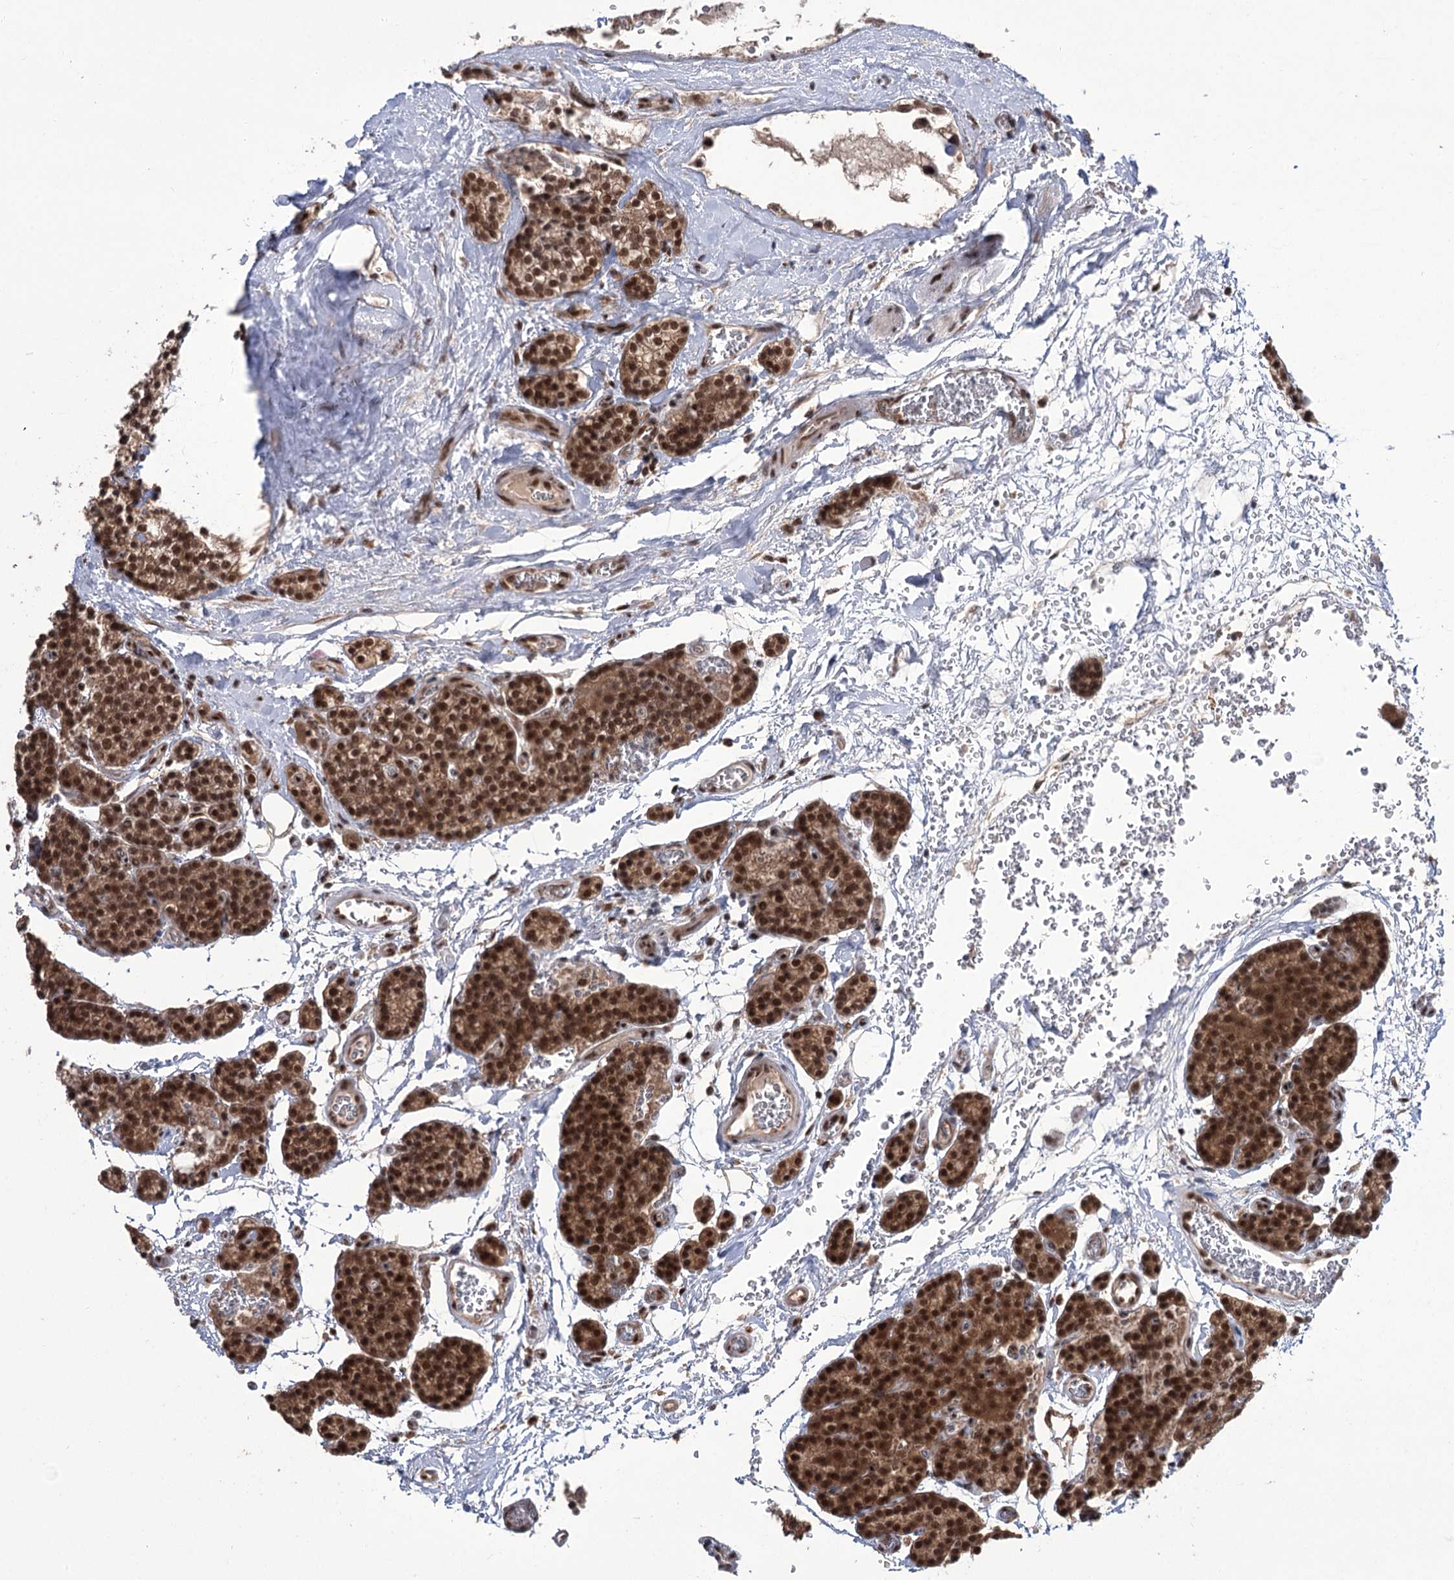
{"staining": {"intensity": "strong", "quantity": ">75%", "location": "cytoplasmic/membranous,nuclear"}, "tissue": "parathyroid gland", "cell_type": "Glandular cells", "image_type": "normal", "snomed": [{"axis": "morphology", "description": "Normal tissue, NOS"}, {"axis": "topography", "description": "Parathyroid gland"}], "caption": "A high amount of strong cytoplasmic/membranous,nuclear positivity is seen in approximately >75% of glandular cells in unremarkable parathyroid gland.", "gene": "ERCC3", "patient": {"sex": "female", "age": 64}}